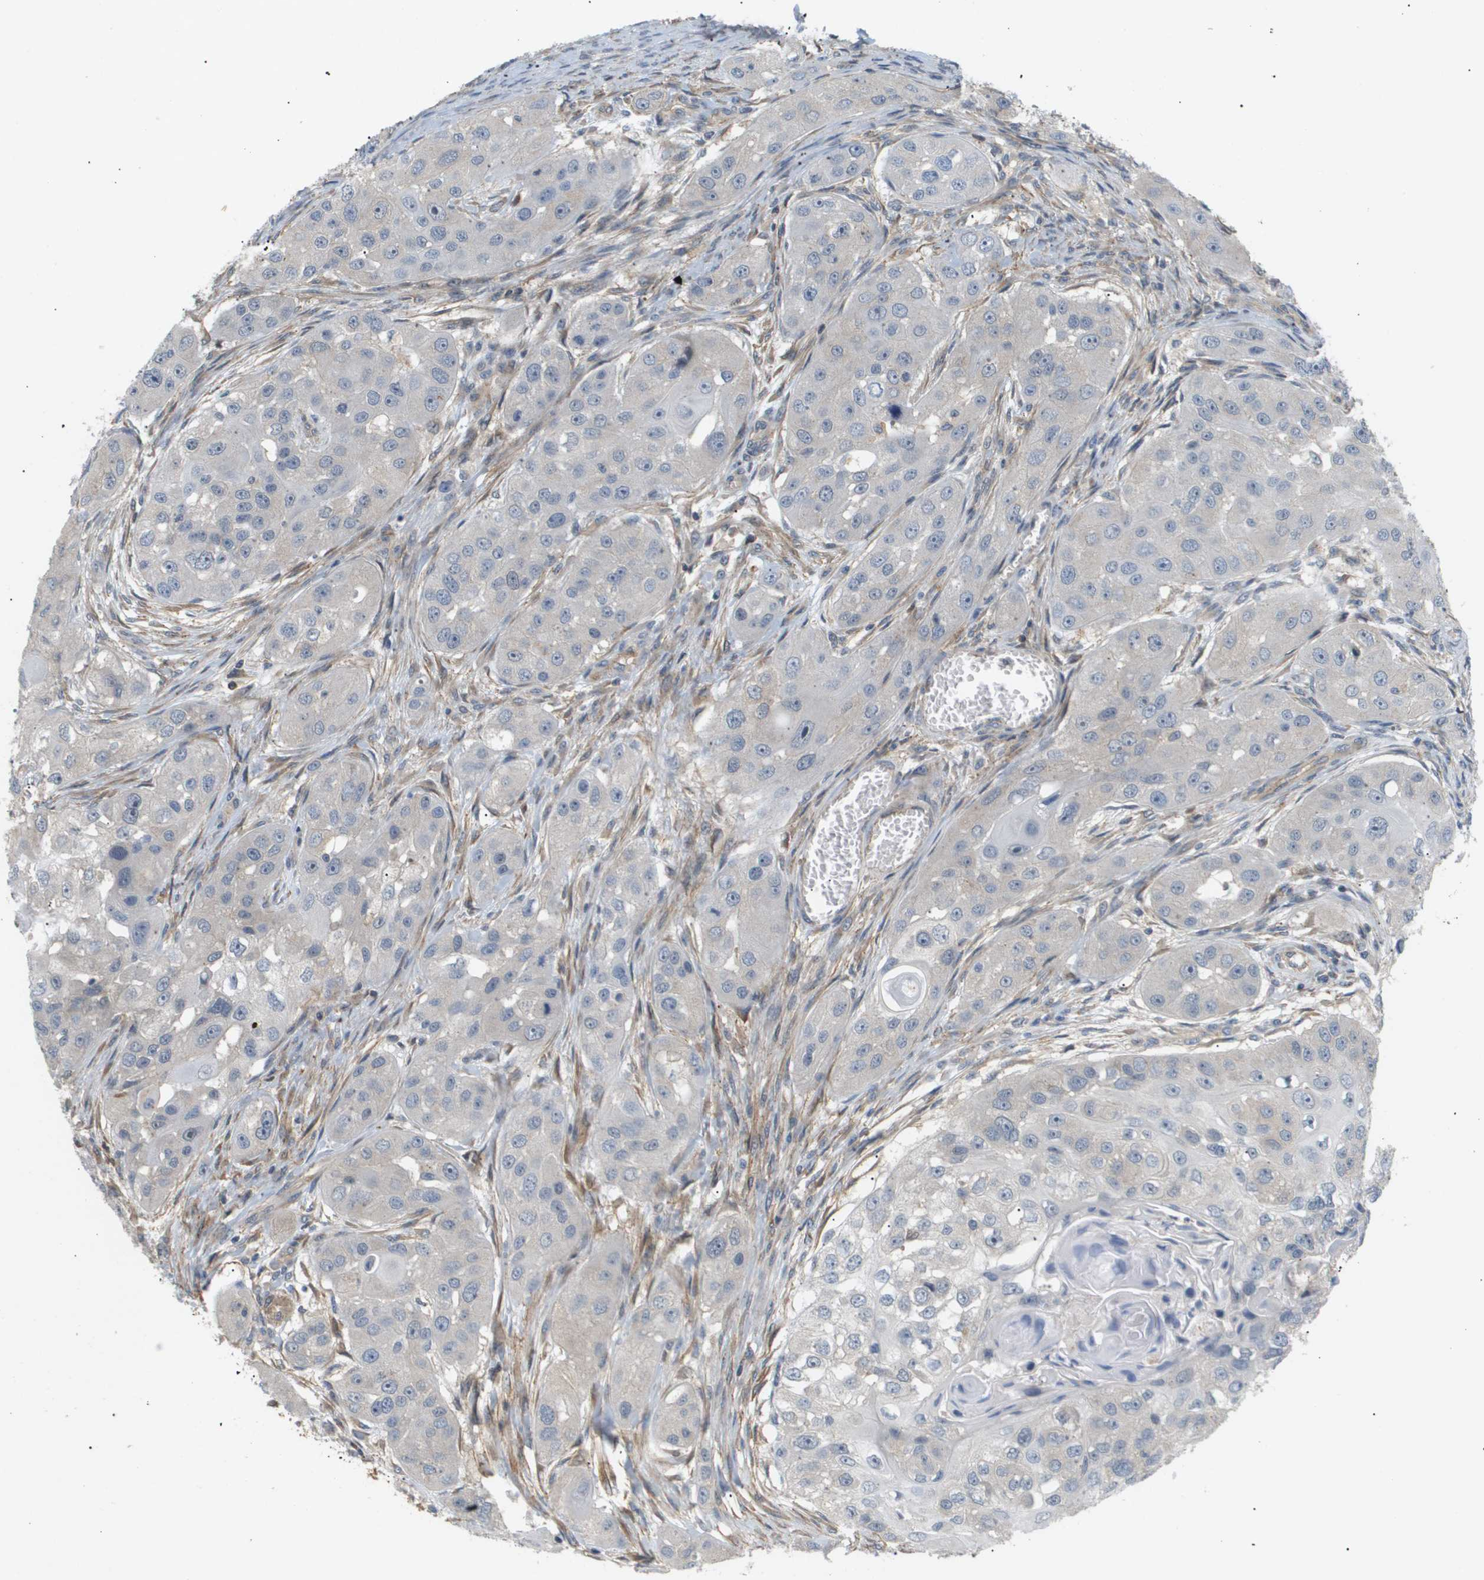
{"staining": {"intensity": "negative", "quantity": "none", "location": "none"}, "tissue": "head and neck cancer", "cell_type": "Tumor cells", "image_type": "cancer", "snomed": [{"axis": "morphology", "description": "Normal tissue, NOS"}, {"axis": "morphology", "description": "Squamous cell carcinoma, NOS"}, {"axis": "topography", "description": "Skeletal muscle"}, {"axis": "topography", "description": "Head-Neck"}], "caption": "High power microscopy image of an IHC photomicrograph of head and neck cancer, revealing no significant positivity in tumor cells. The staining was performed using DAB (3,3'-diaminobenzidine) to visualize the protein expression in brown, while the nuclei were stained in blue with hematoxylin (Magnification: 20x).", "gene": "CORO2B", "patient": {"sex": "male", "age": 51}}